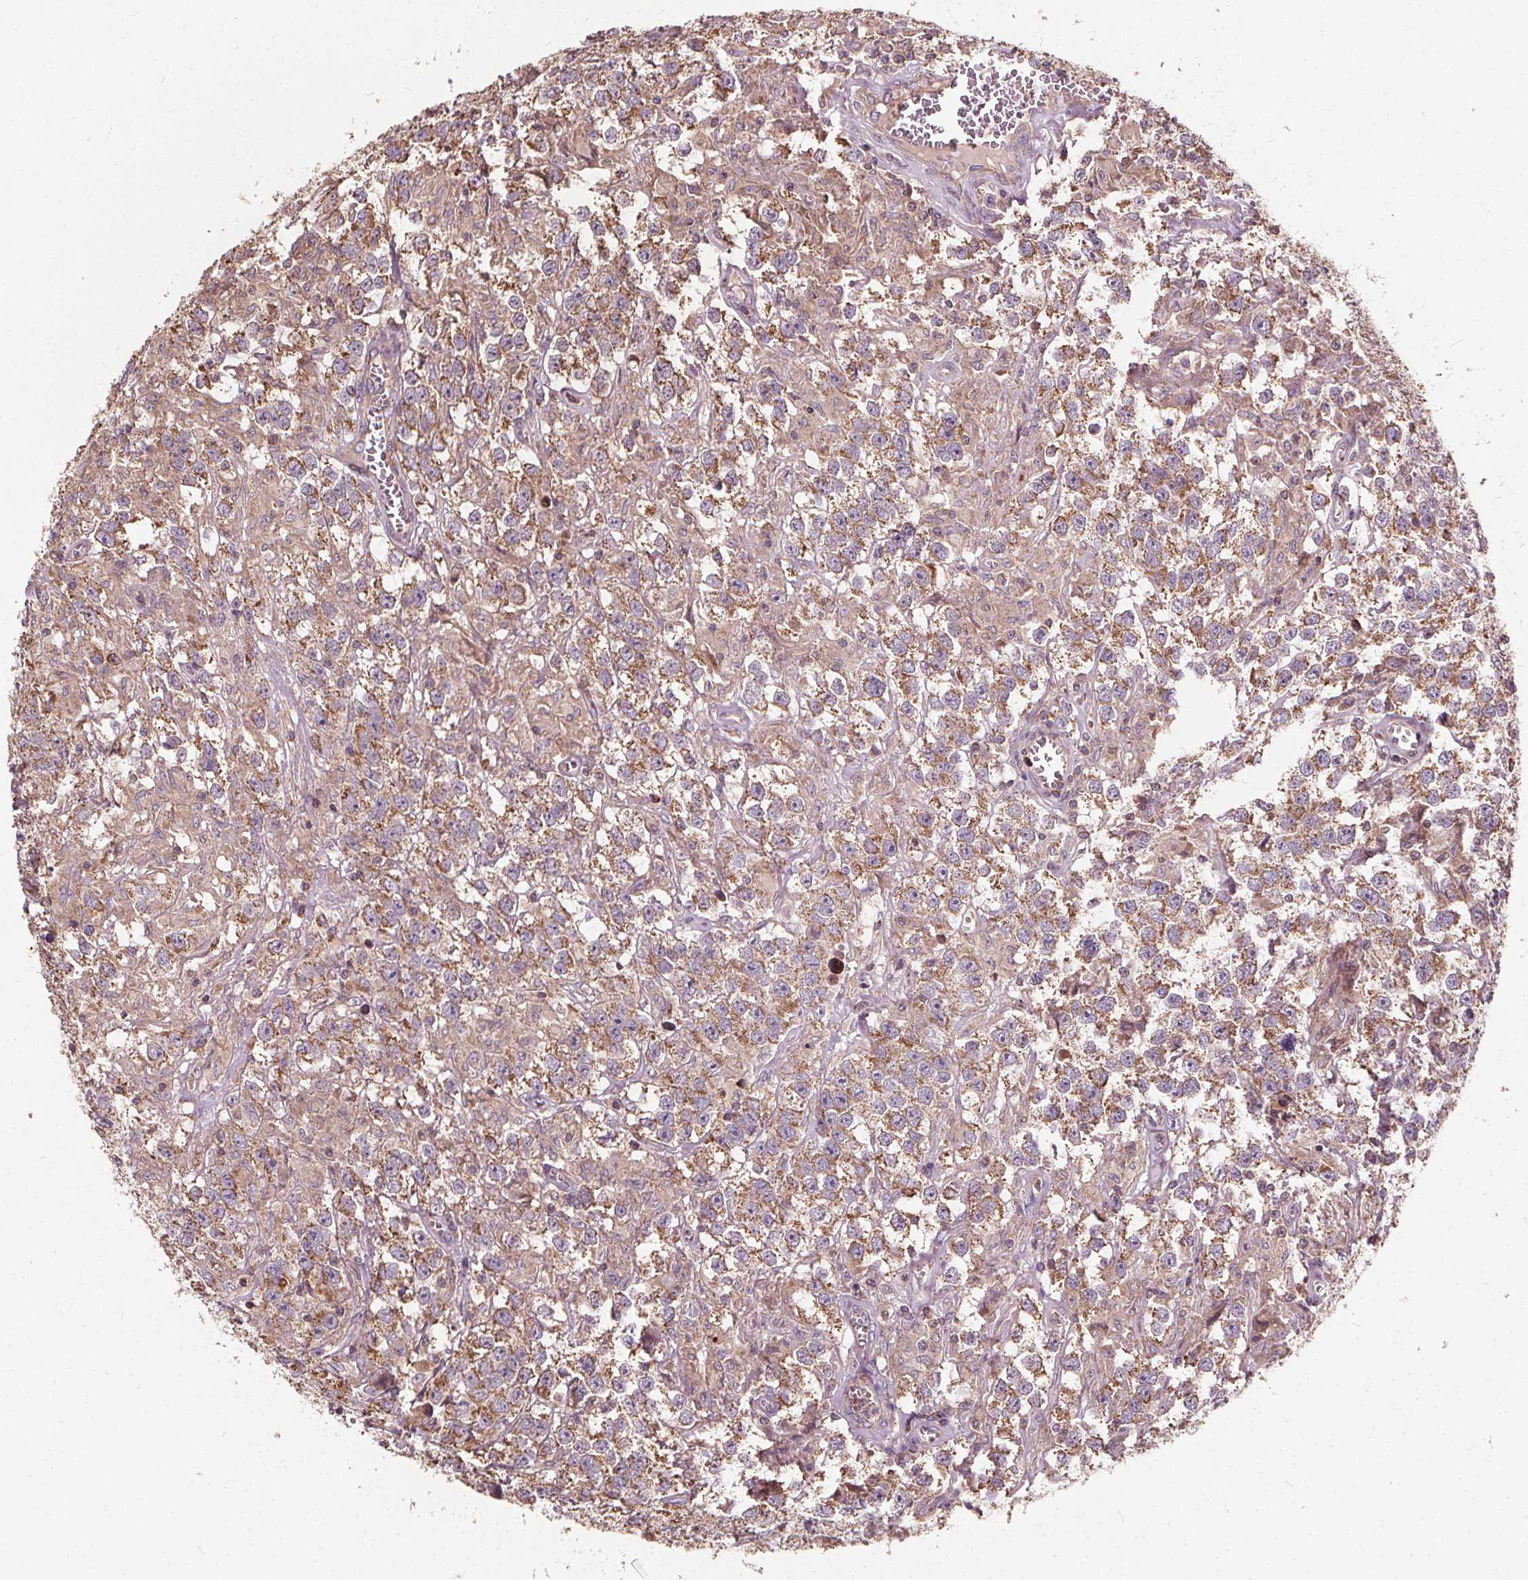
{"staining": {"intensity": "moderate", "quantity": ">75%", "location": "cytoplasmic/membranous"}, "tissue": "testis cancer", "cell_type": "Tumor cells", "image_type": "cancer", "snomed": [{"axis": "morphology", "description": "Seminoma, NOS"}, {"axis": "topography", "description": "Testis"}], "caption": "About >75% of tumor cells in human seminoma (testis) reveal moderate cytoplasmic/membranous protein positivity as visualized by brown immunohistochemical staining.", "gene": "ORAI2", "patient": {"sex": "male", "age": 43}}